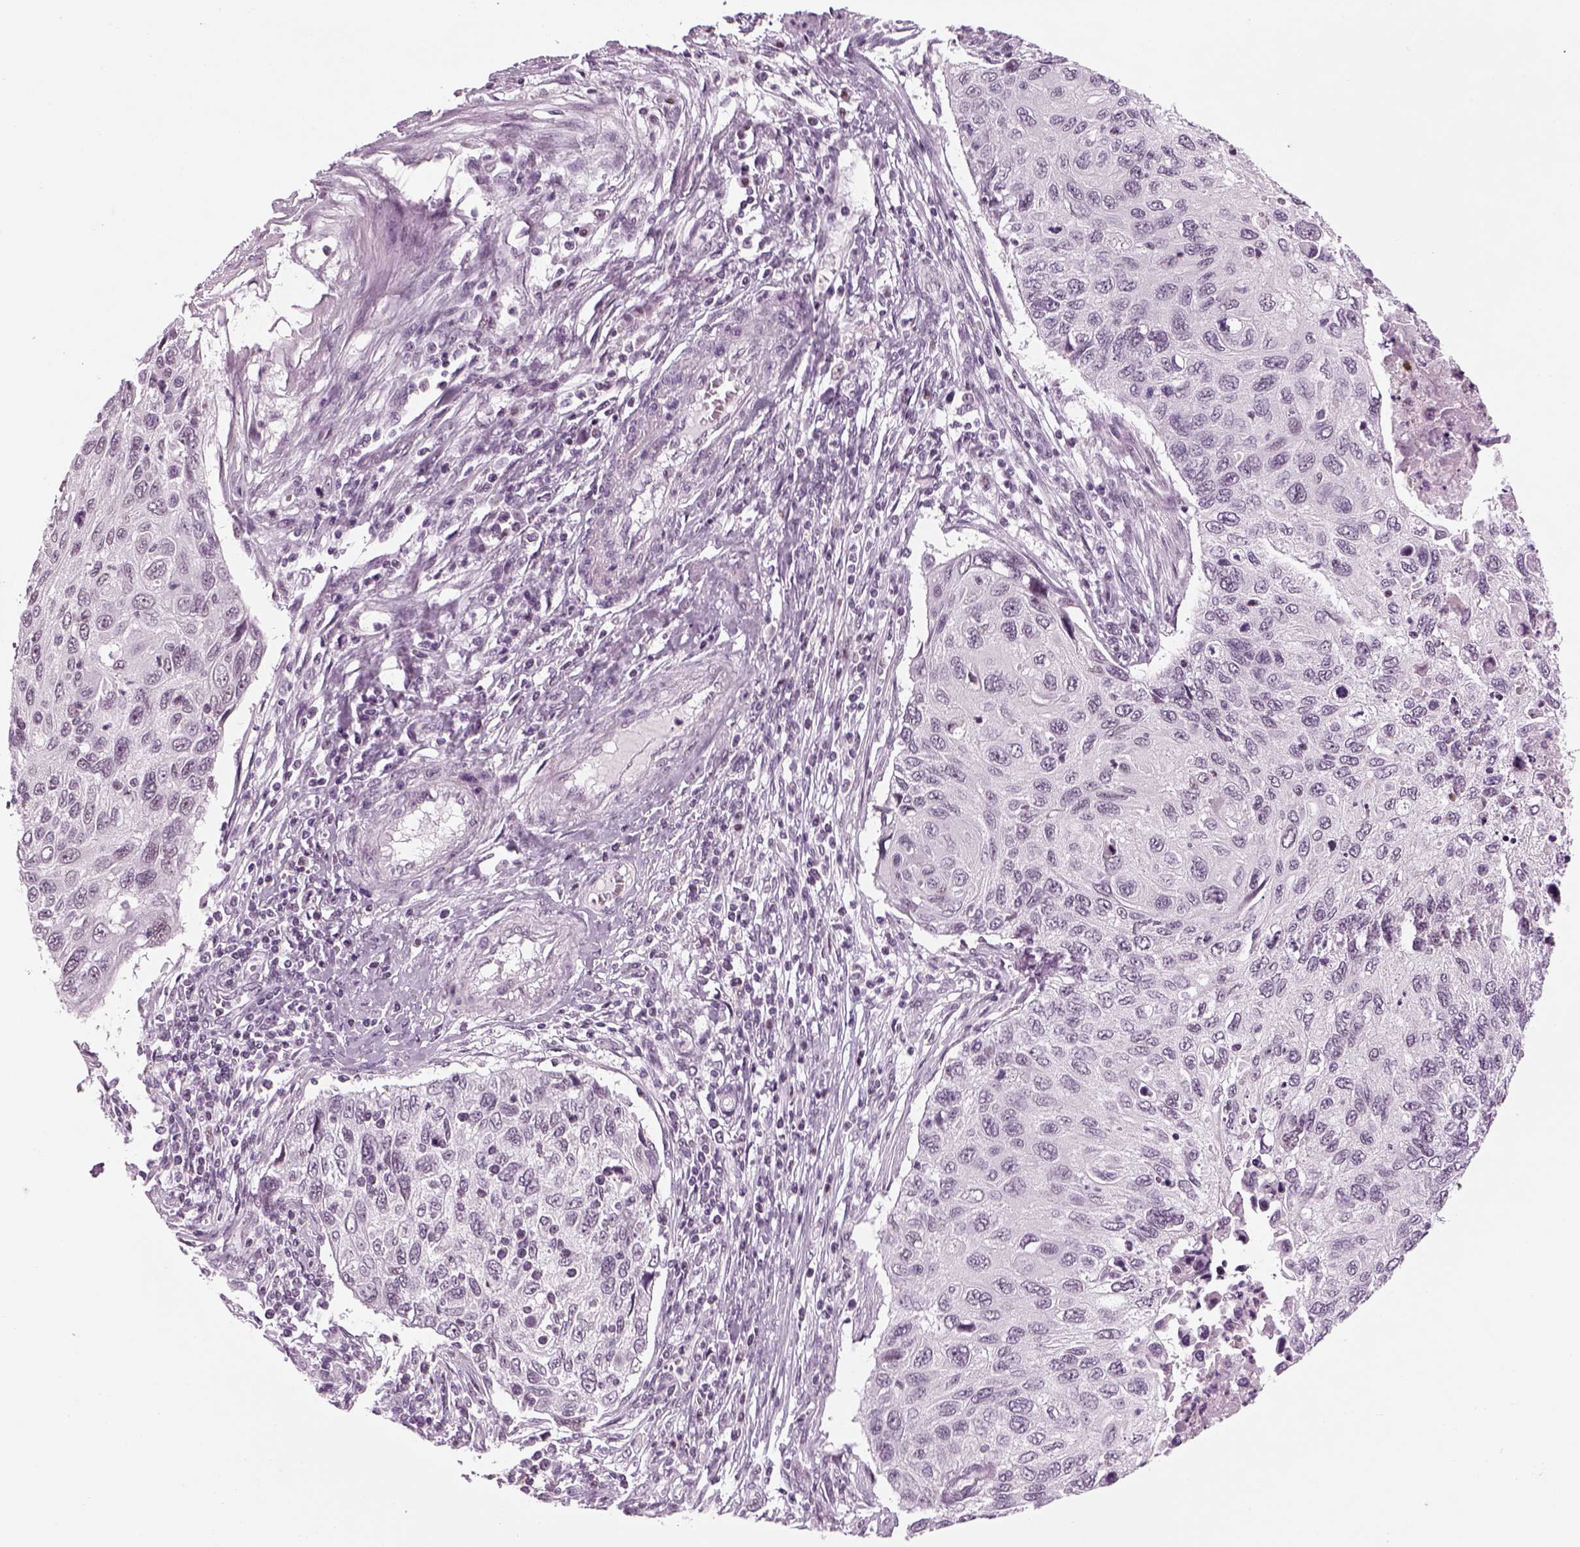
{"staining": {"intensity": "negative", "quantity": "none", "location": "none"}, "tissue": "cervical cancer", "cell_type": "Tumor cells", "image_type": "cancer", "snomed": [{"axis": "morphology", "description": "Squamous cell carcinoma, NOS"}, {"axis": "topography", "description": "Cervix"}], "caption": "Human cervical cancer (squamous cell carcinoma) stained for a protein using IHC shows no expression in tumor cells.", "gene": "KCNG2", "patient": {"sex": "female", "age": 70}}